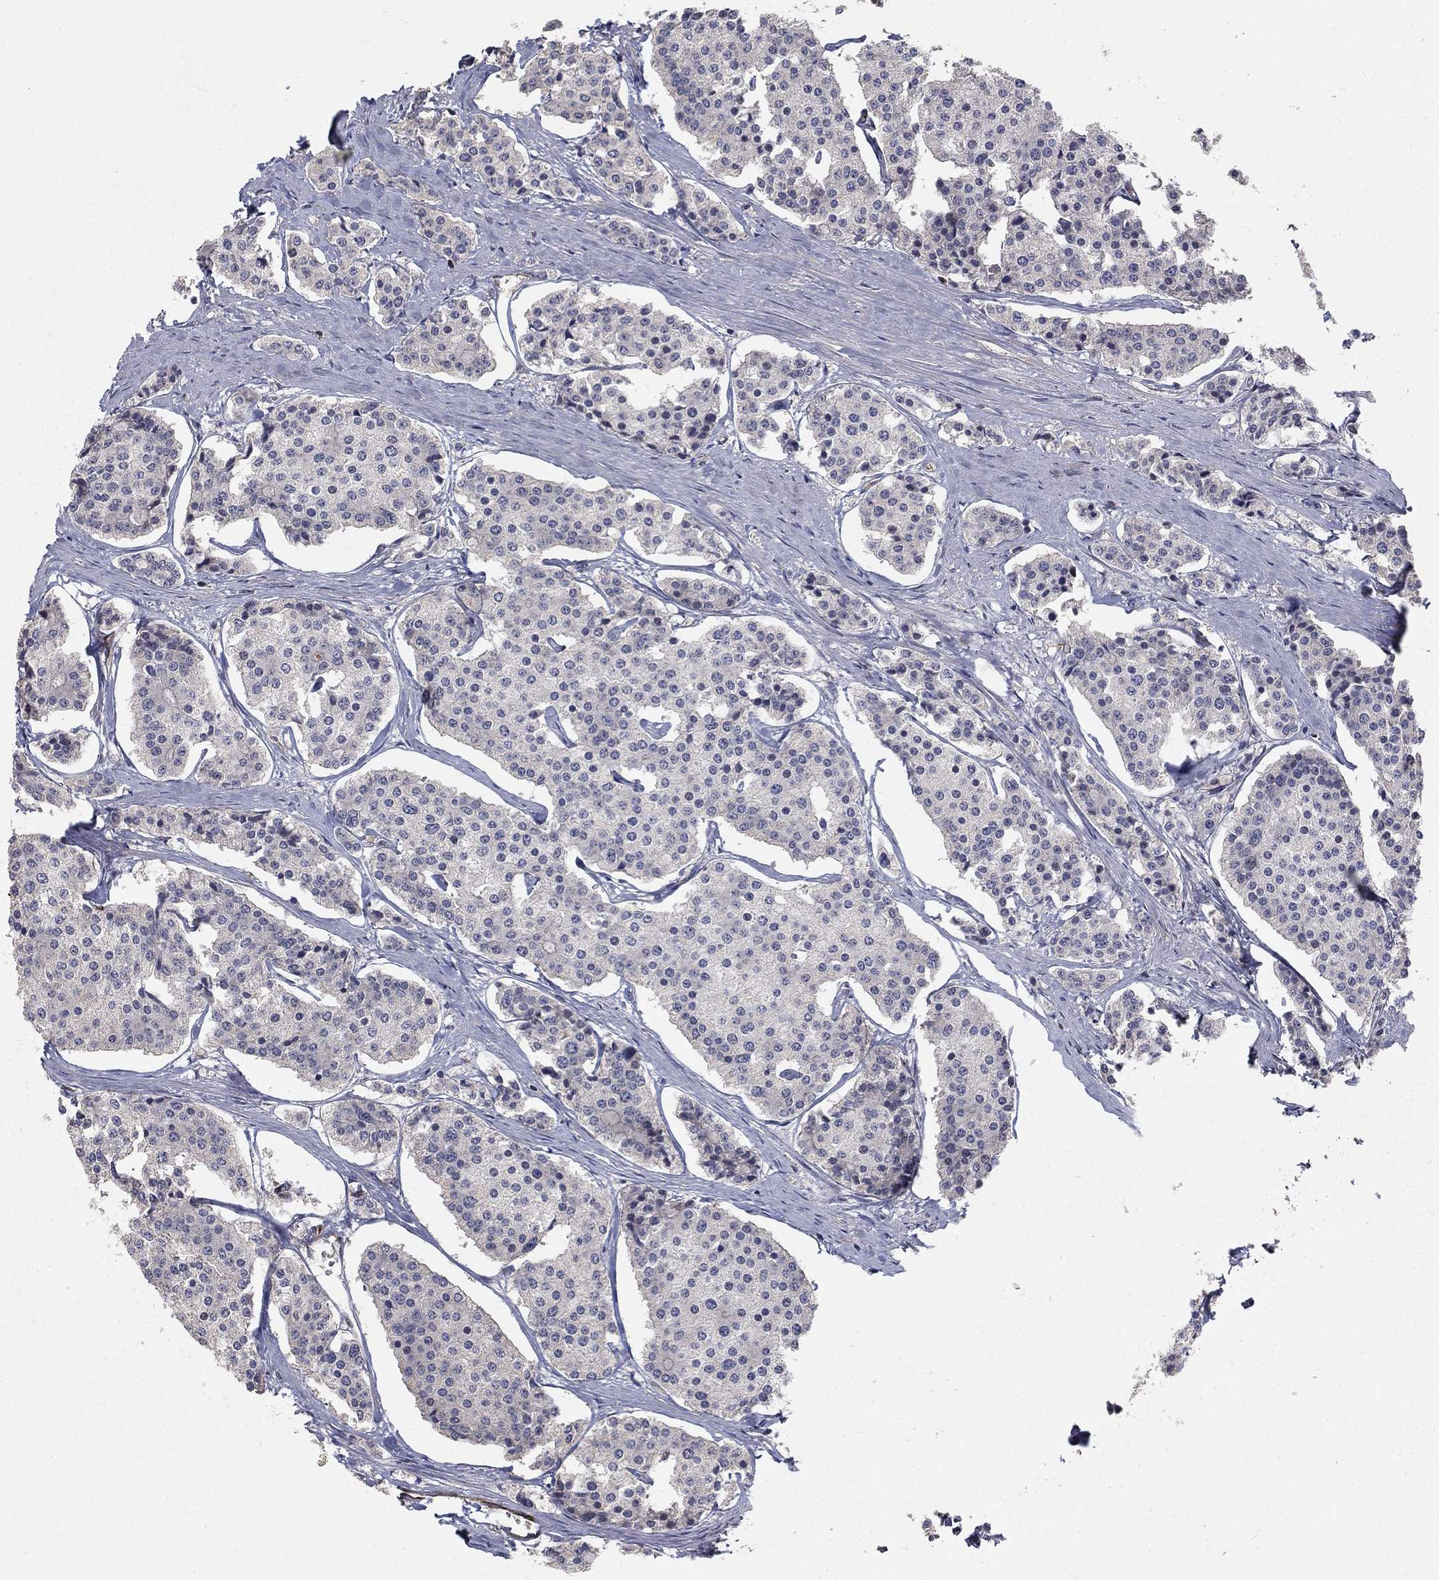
{"staining": {"intensity": "negative", "quantity": "none", "location": "none"}, "tissue": "carcinoid", "cell_type": "Tumor cells", "image_type": "cancer", "snomed": [{"axis": "morphology", "description": "Carcinoid, malignant, NOS"}, {"axis": "topography", "description": "Small intestine"}], "caption": "Immunohistochemistry (IHC) of malignant carcinoid shows no staining in tumor cells. (Stains: DAB IHC with hematoxylin counter stain, Microscopy: brightfield microscopy at high magnification).", "gene": "MSRA", "patient": {"sex": "female", "age": 65}}